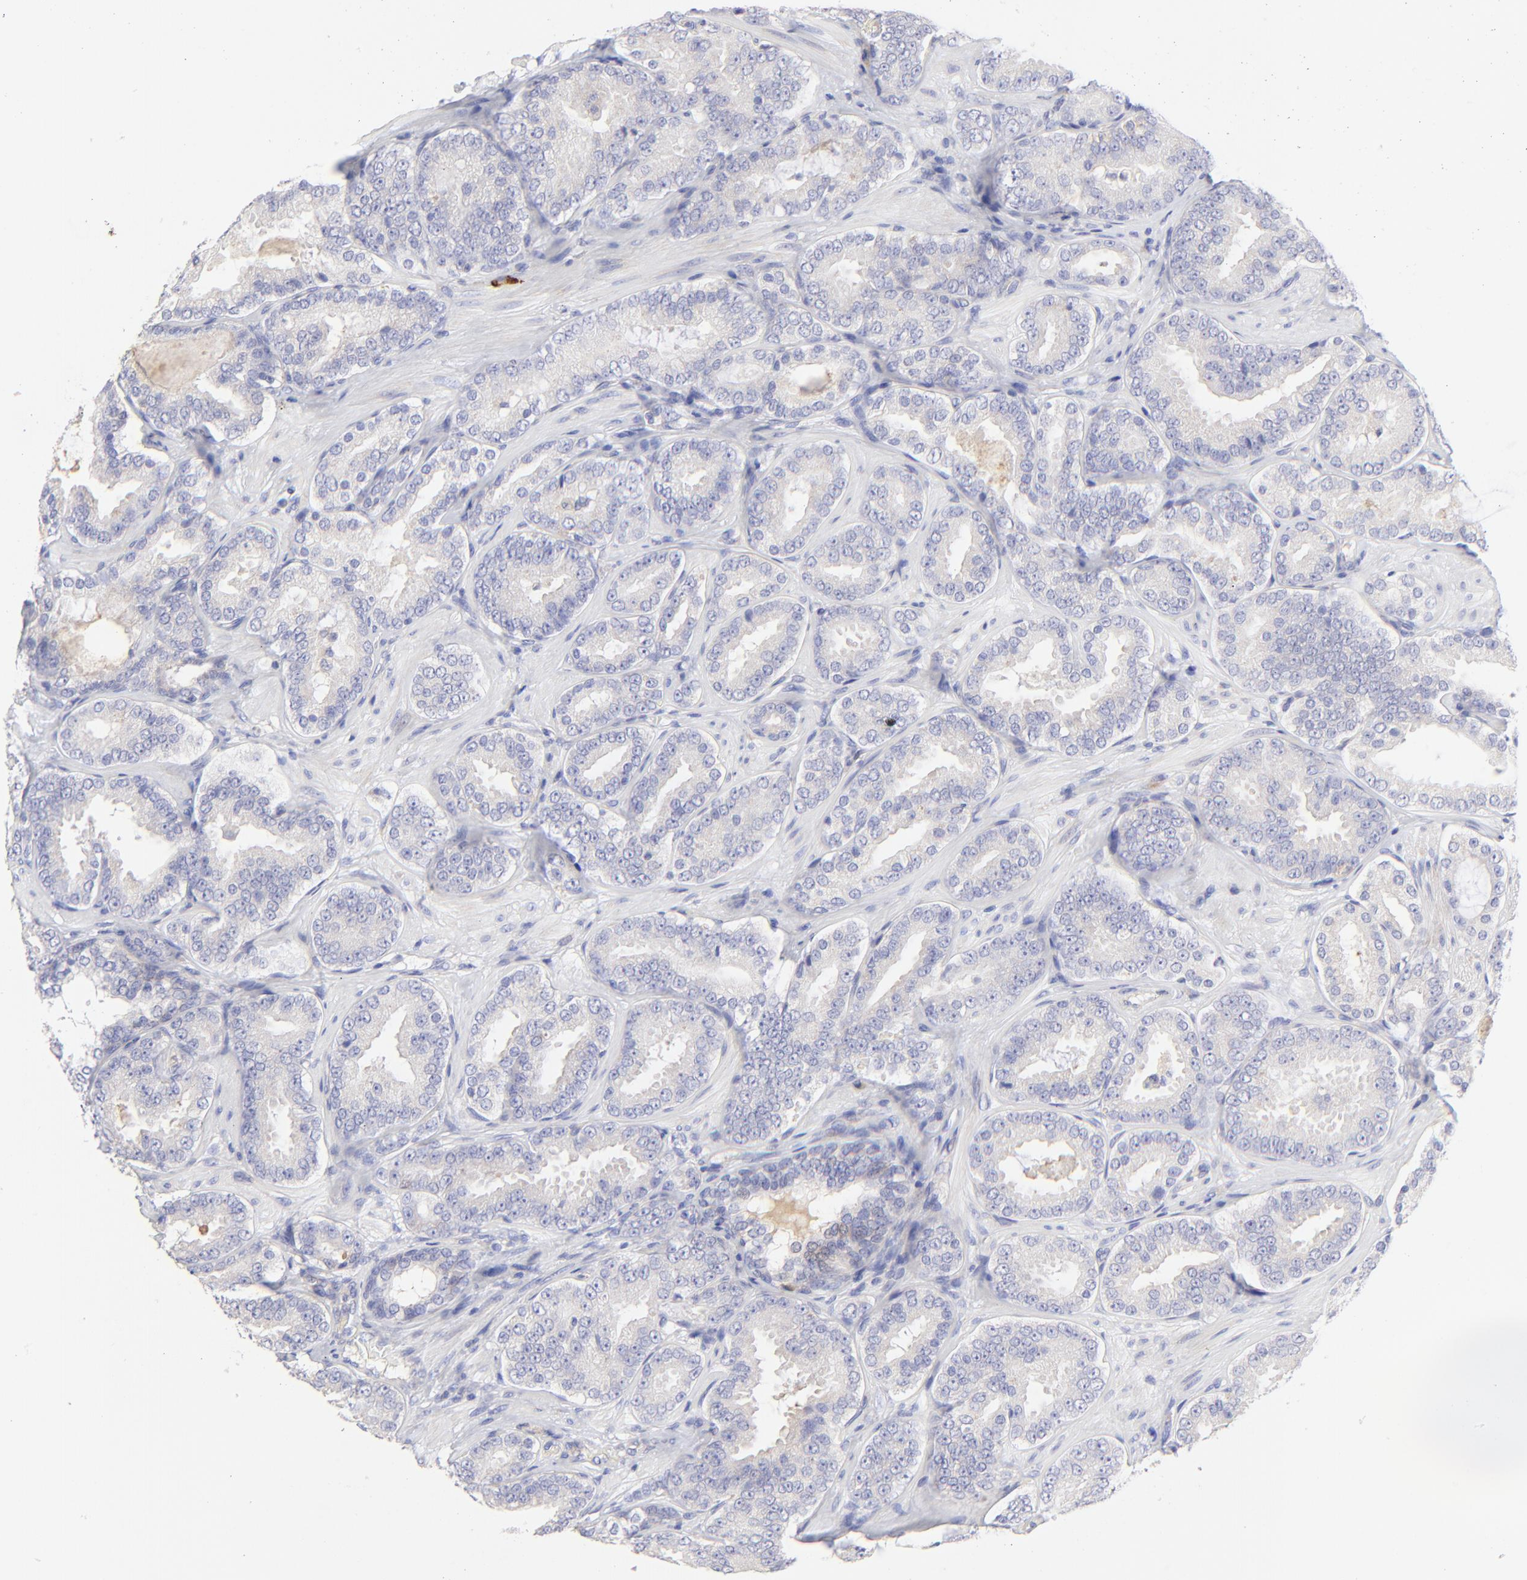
{"staining": {"intensity": "negative", "quantity": "none", "location": "none"}, "tissue": "prostate cancer", "cell_type": "Tumor cells", "image_type": "cancer", "snomed": [{"axis": "morphology", "description": "Adenocarcinoma, Low grade"}, {"axis": "topography", "description": "Prostate"}], "caption": "High power microscopy micrograph of an immunohistochemistry (IHC) image of low-grade adenocarcinoma (prostate), revealing no significant positivity in tumor cells.", "gene": "LHFPL1", "patient": {"sex": "male", "age": 59}}